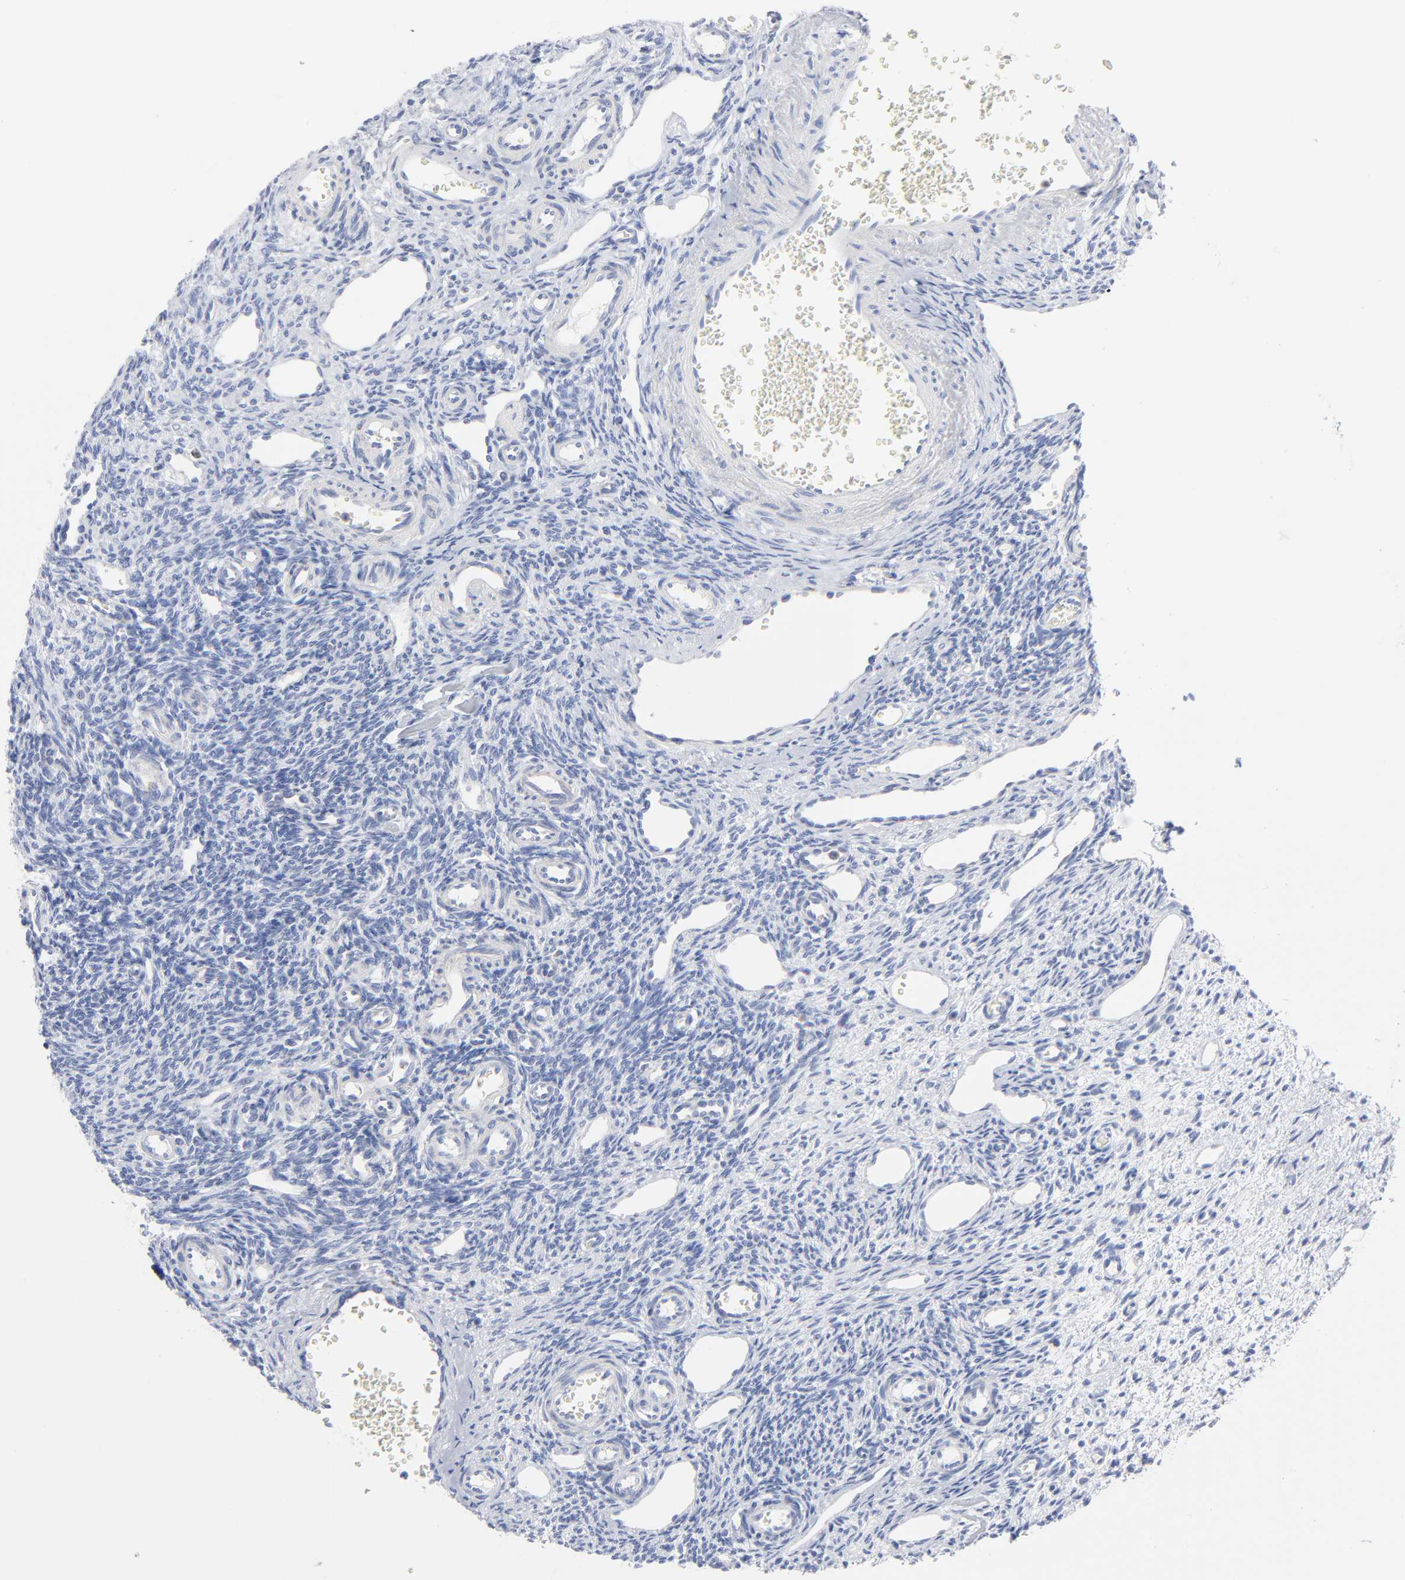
{"staining": {"intensity": "negative", "quantity": "none", "location": "none"}, "tissue": "ovary", "cell_type": "Ovarian stroma cells", "image_type": "normal", "snomed": [{"axis": "morphology", "description": "Normal tissue, NOS"}, {"axis": "topography", "description": "Ovary"}], "caption": "Ovarian stroma cells are negative for brown protein staining in normal ovary. Brightfield microscopy of immunohistochemistry (IHC) stained with DAB (3,3'-diaminobenzidine) (brown) and hematoxylin (blue), captured at high magnification.", "gene": "CHCHD10", "patient": {"sex": "female", "age": 33}}